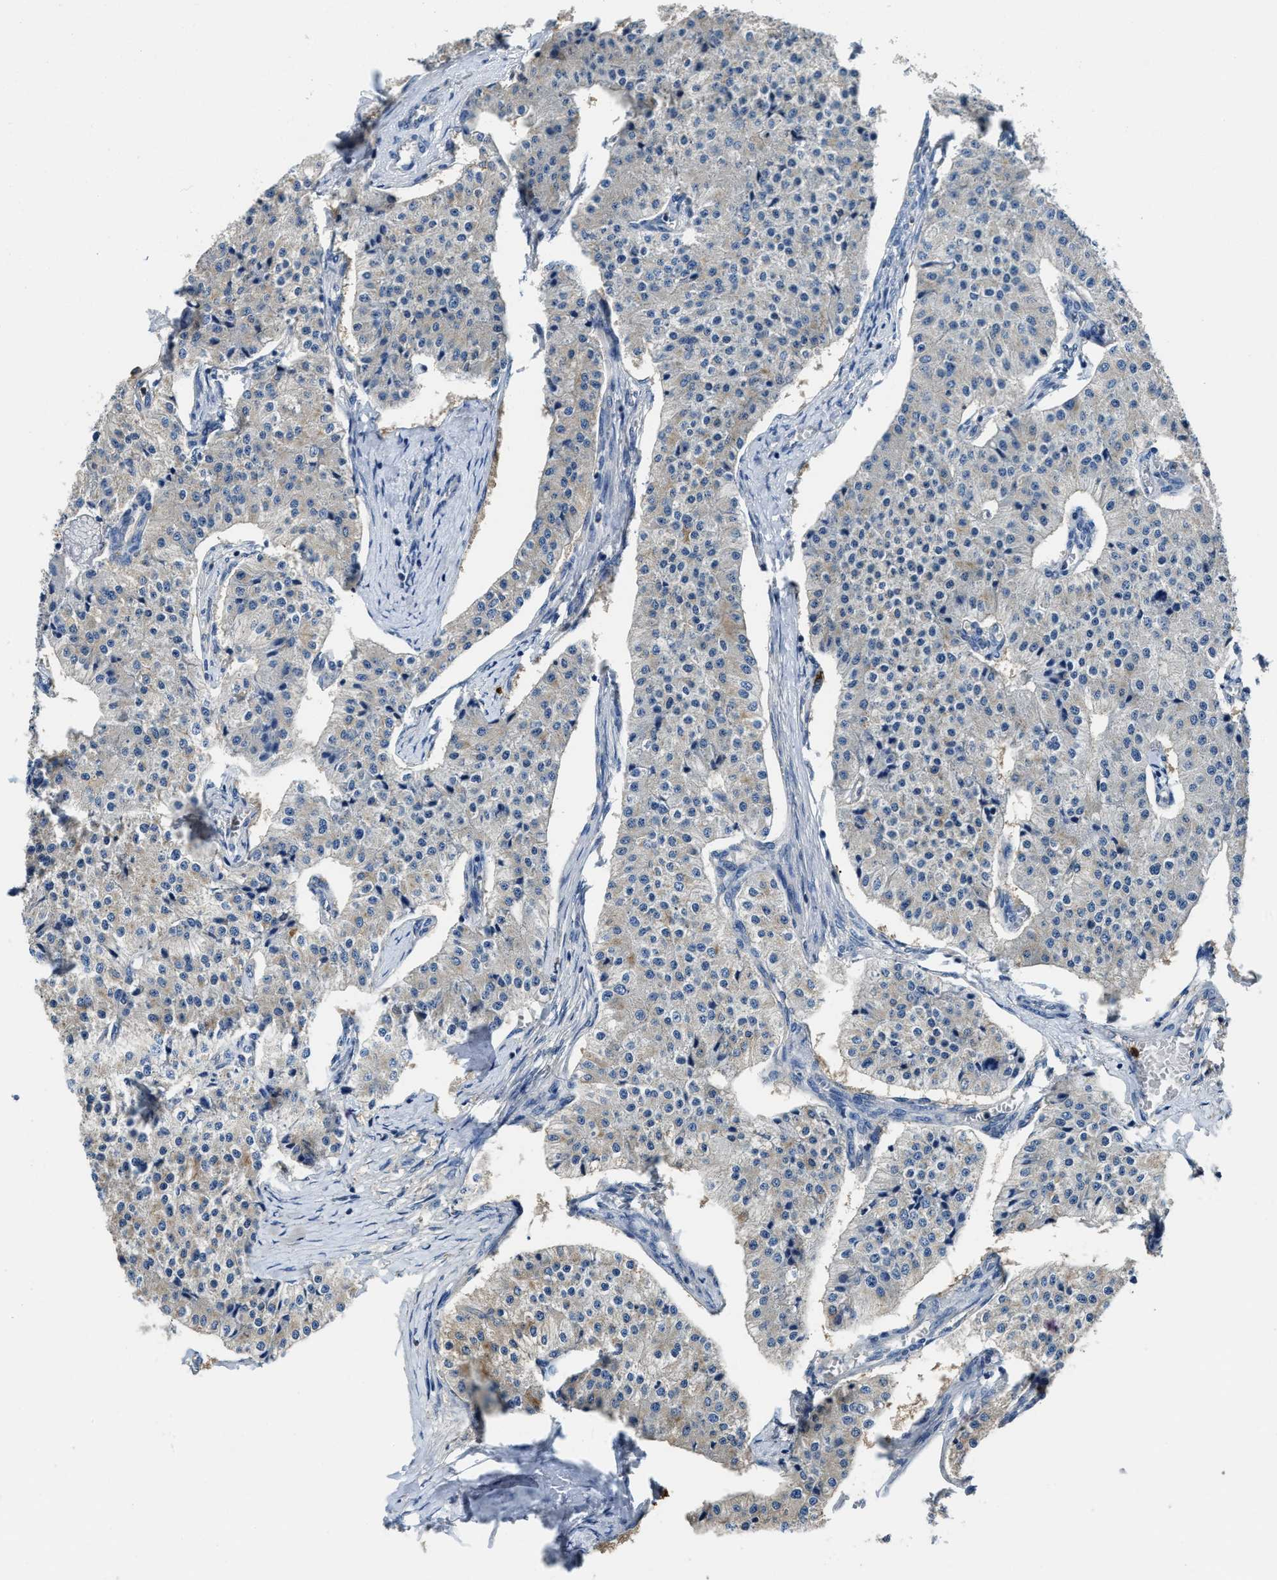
{"staining": {"intensity": "weak", "quantity": "<25%", "location": "cytoplasmic/membranous"}, "tissue": "carcinoid", "cell_type": "Tumor cells", "image_type": "cancer", "snomed": [{"axis": "morphology", "description": "Carcinoid, malignant, NOS"}, {"axis": "topography", "description": "Colon"}], "caption": "IHC photomicrograph of carcinoid stained for a protein (brown), which demonstrates no expression in tumor cells.", "gene": "TRAF6", "patient": {"sex": "female", "age": 52}}